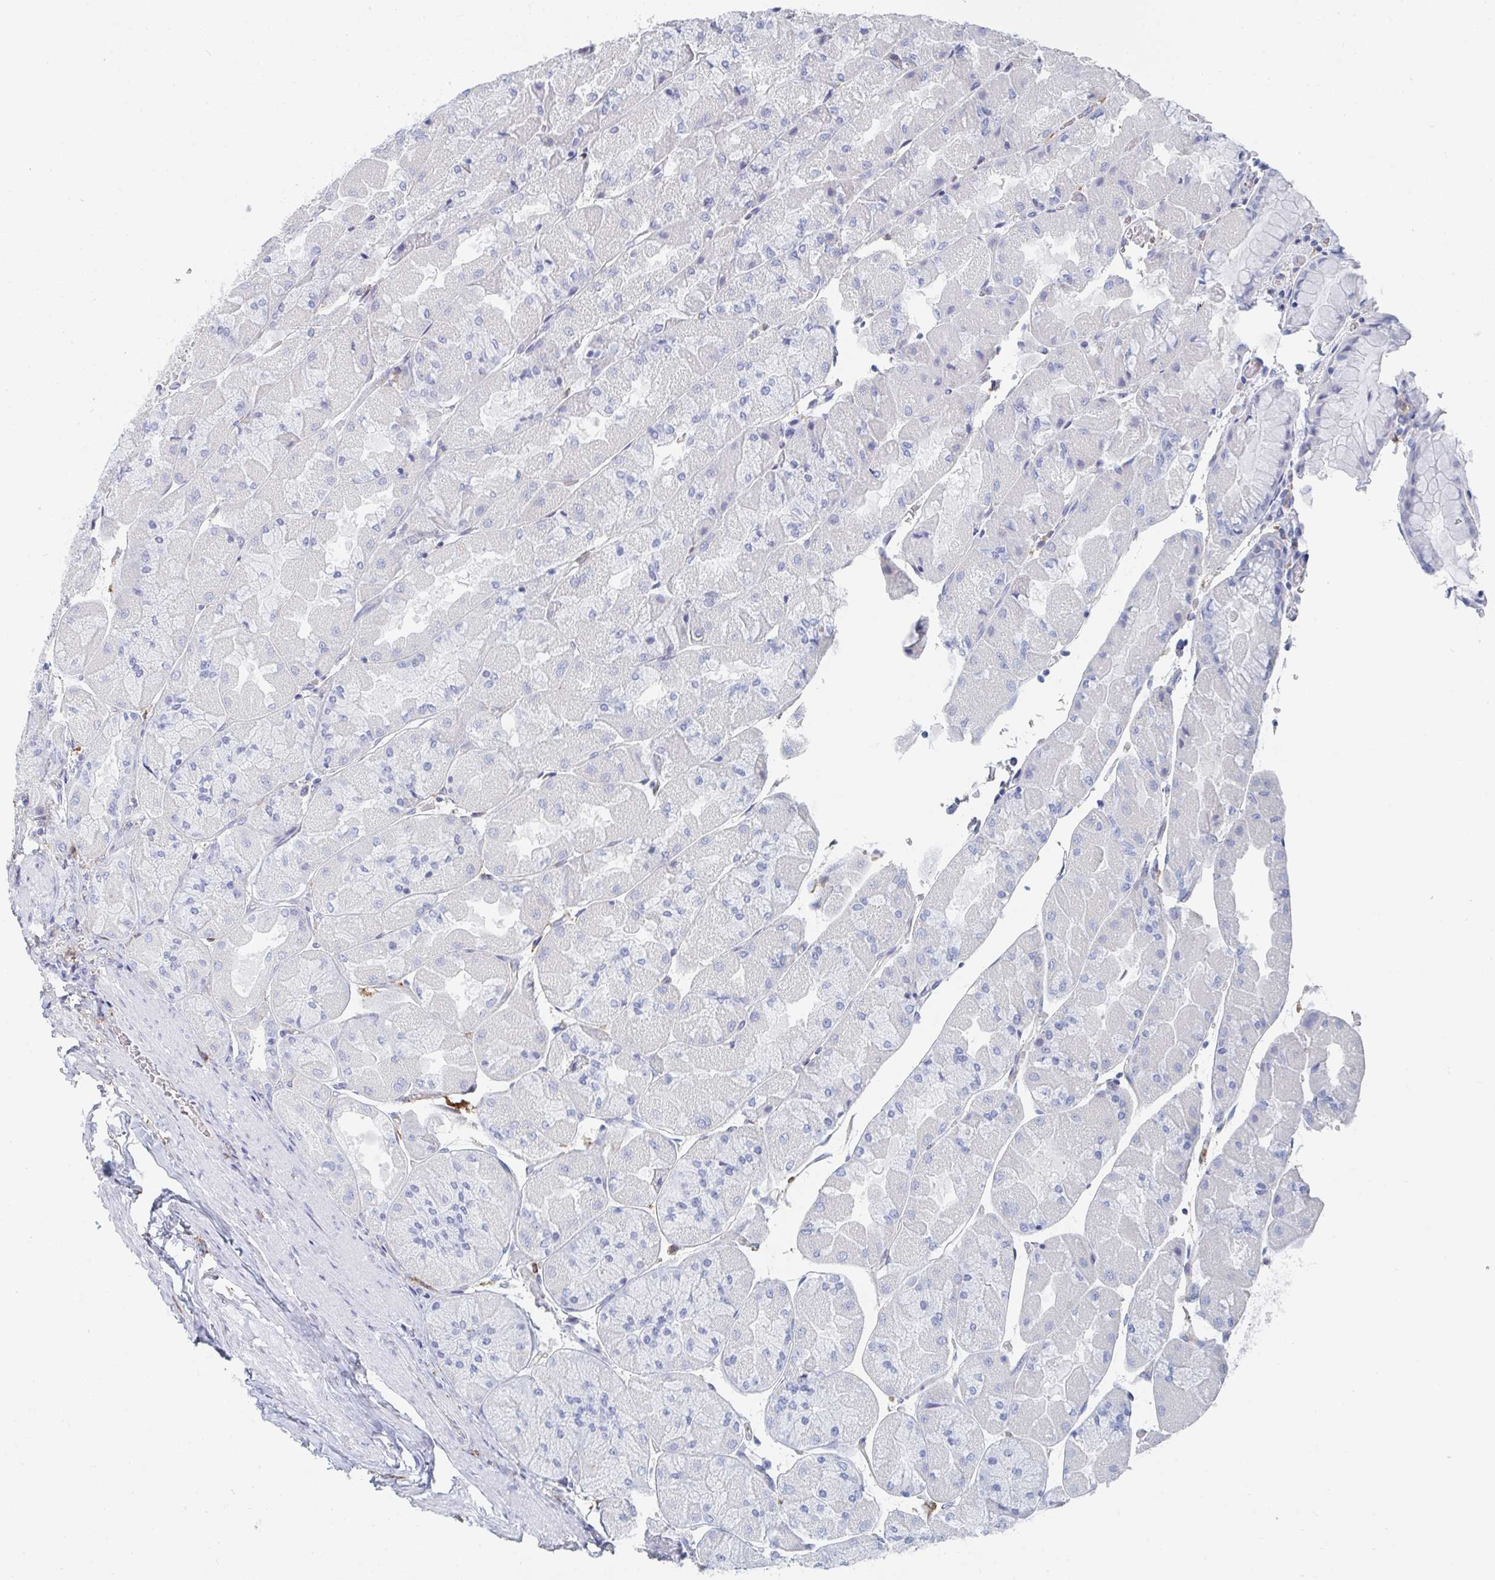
{"staining": {"intensity": "negative", "quantity": "none", "location": "none"}, "tissue": "stomach", "cell_type": "Glandular cells", "image_type": "normal", "snomed": [{"axis": "morphology", "description": "Normal tissue, NOS"}, {"axis": "topography", "description": "Stomach"}], "caption": "IHC micrograph of unremarkable human stomach stained for a protein (brown), which displays no expression in glandular cells. (DAB (3,3'-diaminobenzidine) IHC visualized using brightfield microscopy, high magnification).", "gene": "DAB2", "patient": {"sex": "female", "age": 61}}